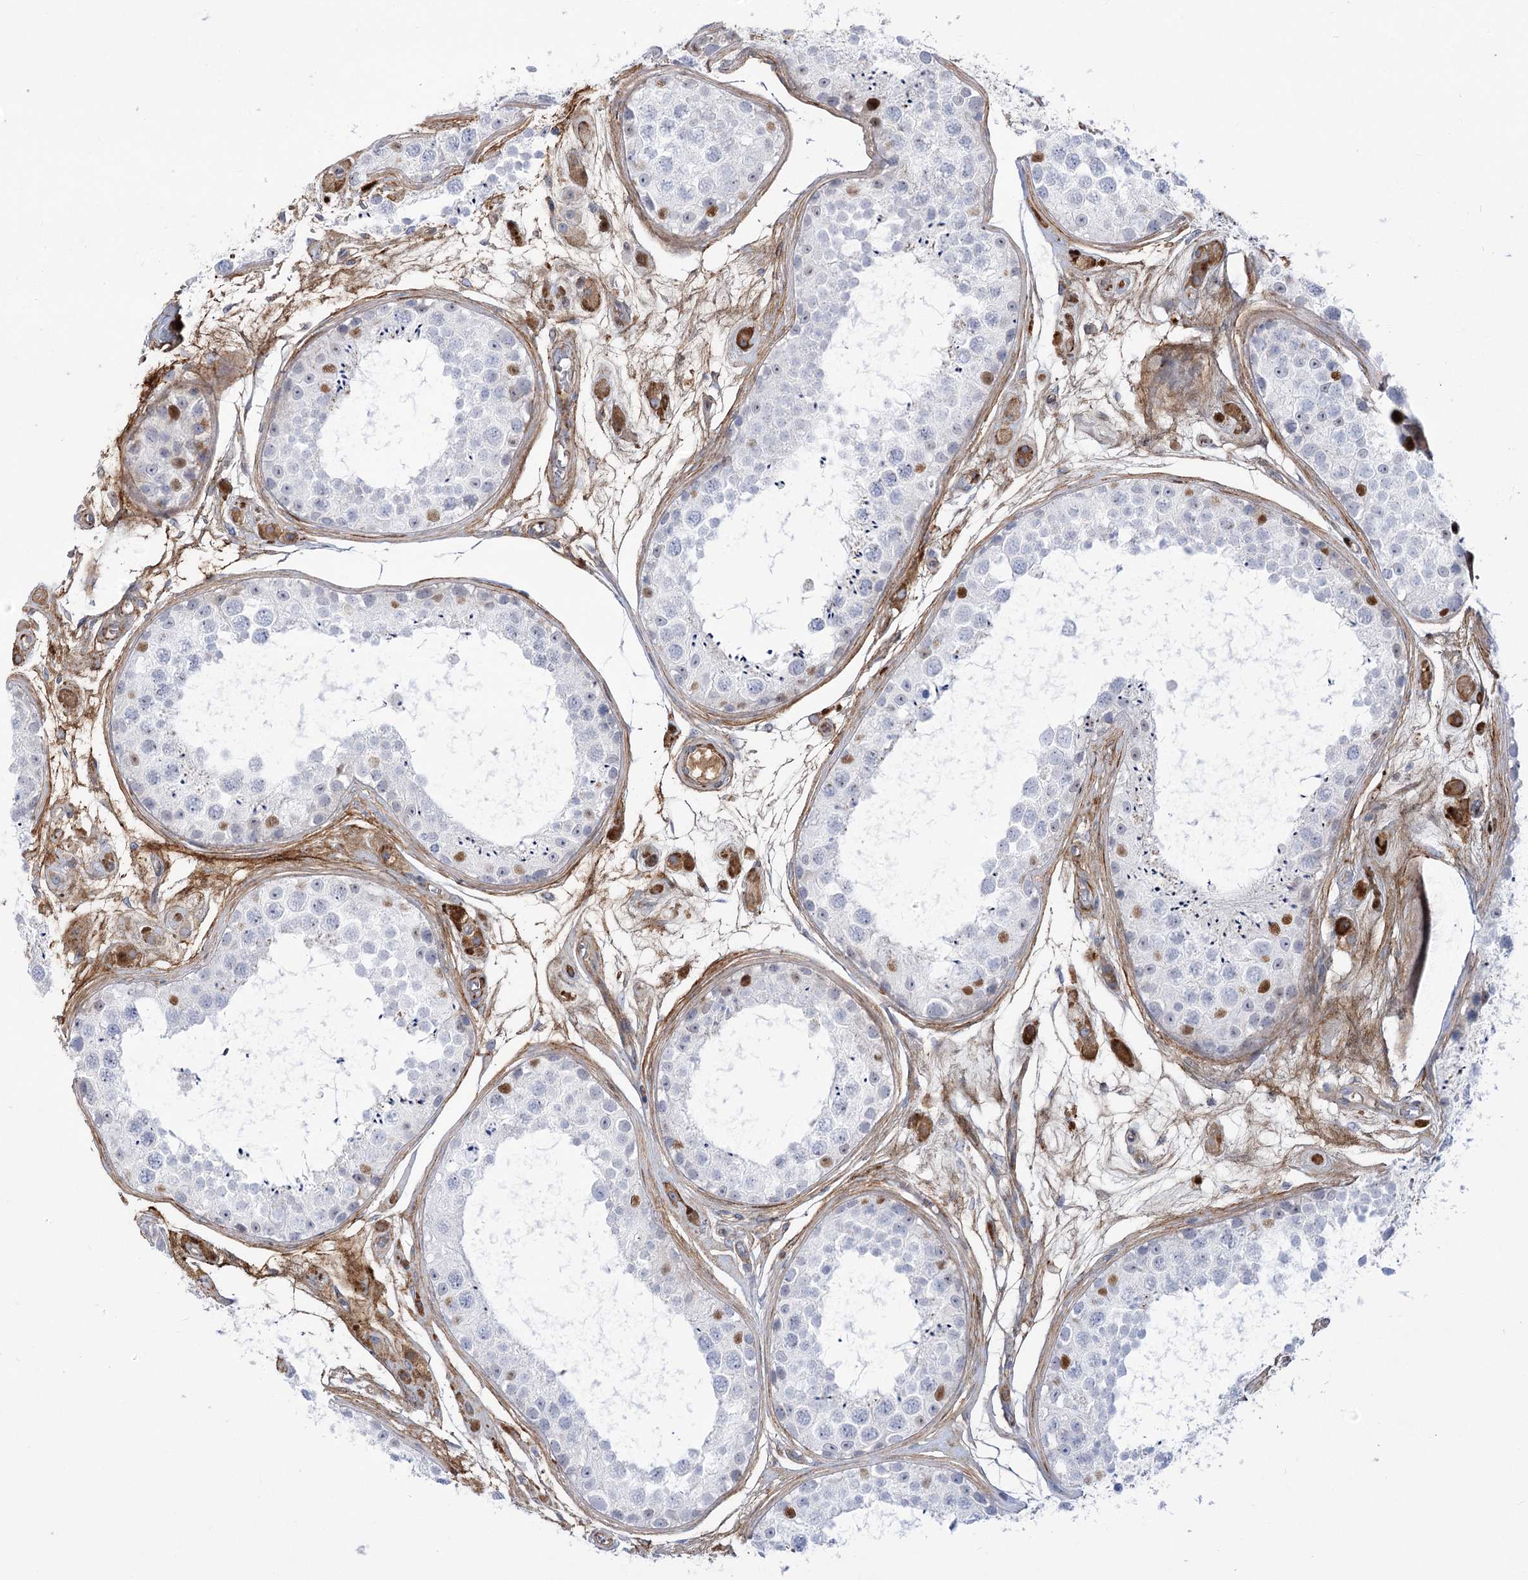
{"staining": {"intensity": "strong", "quantity": "<25%", "location": "nuclear"}, "tissue": "testis", "cell_type": "Cells in seminiferous ducts", "image_type": "normal", "snomed": [{"axis": "morphology", "description": "Normal tissue, NOS"}, {"axis": "topography", "description": "Testis"}], "caption": "IHC of normal testis exhibits medium levels of strong nuclear expression in about <25% of cells in seminiferous ducts. (Stains: DAB in brown, nuclei in blue, Microscopy: brightfield microscopy at high magnification).", "gene": "ANKRD23", "patient": {"sex": "male", "age": 25}}